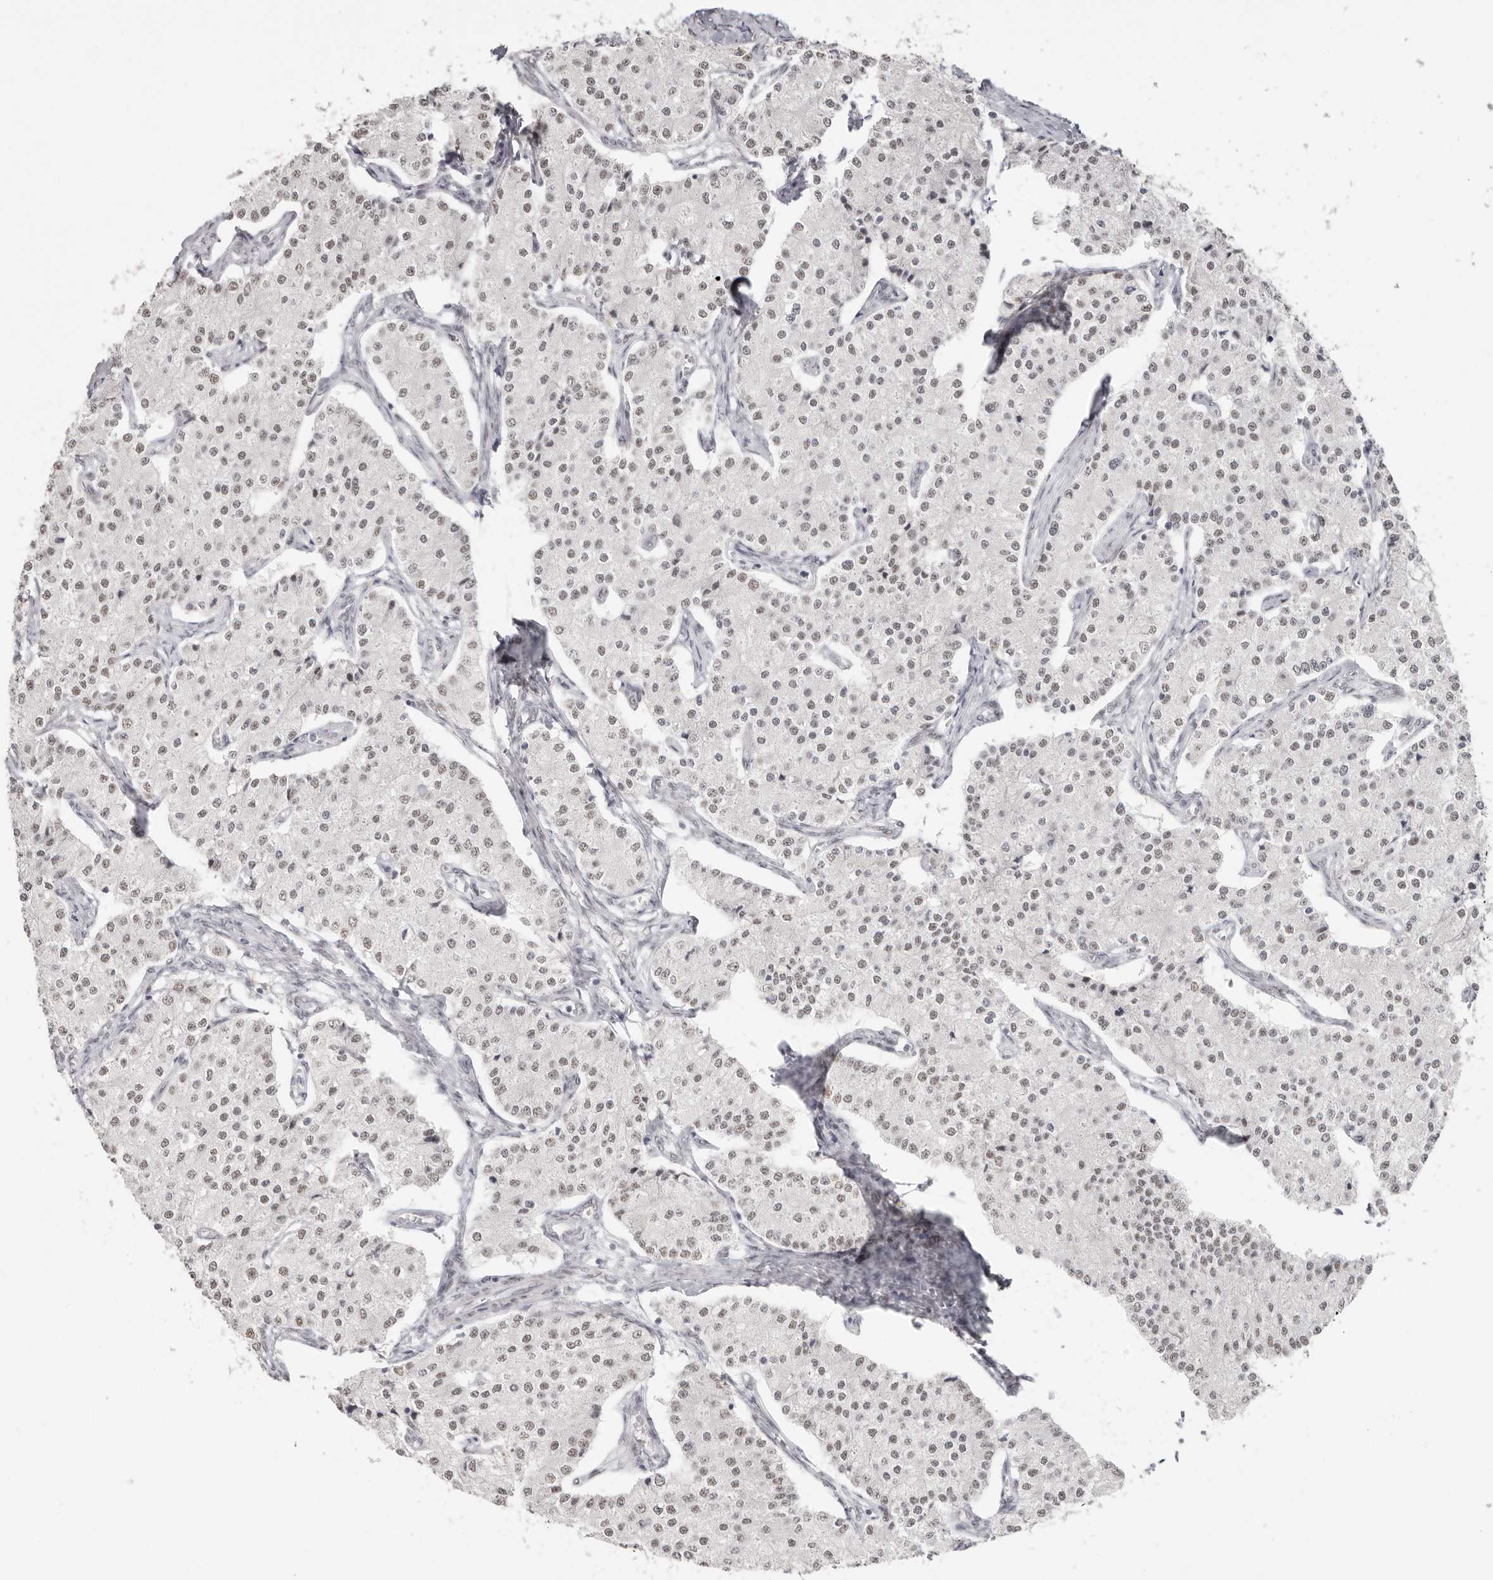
{"staining": {"intensity": "weak", "quantity": "25%-75%", "location": "nuclear"}, "tissue": "carcinoid", "cell_type": "Tumor cells", "image_type": "cancer", "snomed": [{"axis": "morphology", "description": "Carcinoid, malignant, NOS"}, {"axis": "topography", "description": "Colon"}], "caption": "Protein expression analysis of human carcinoid reveals weak nuclear staining in about 25%-75% of tumor cells. The protein of interest is shown in brown color, while the nuclei are stained blue.", "gene": "LARP7", "patient": {"sex": "female", "age": 52}}